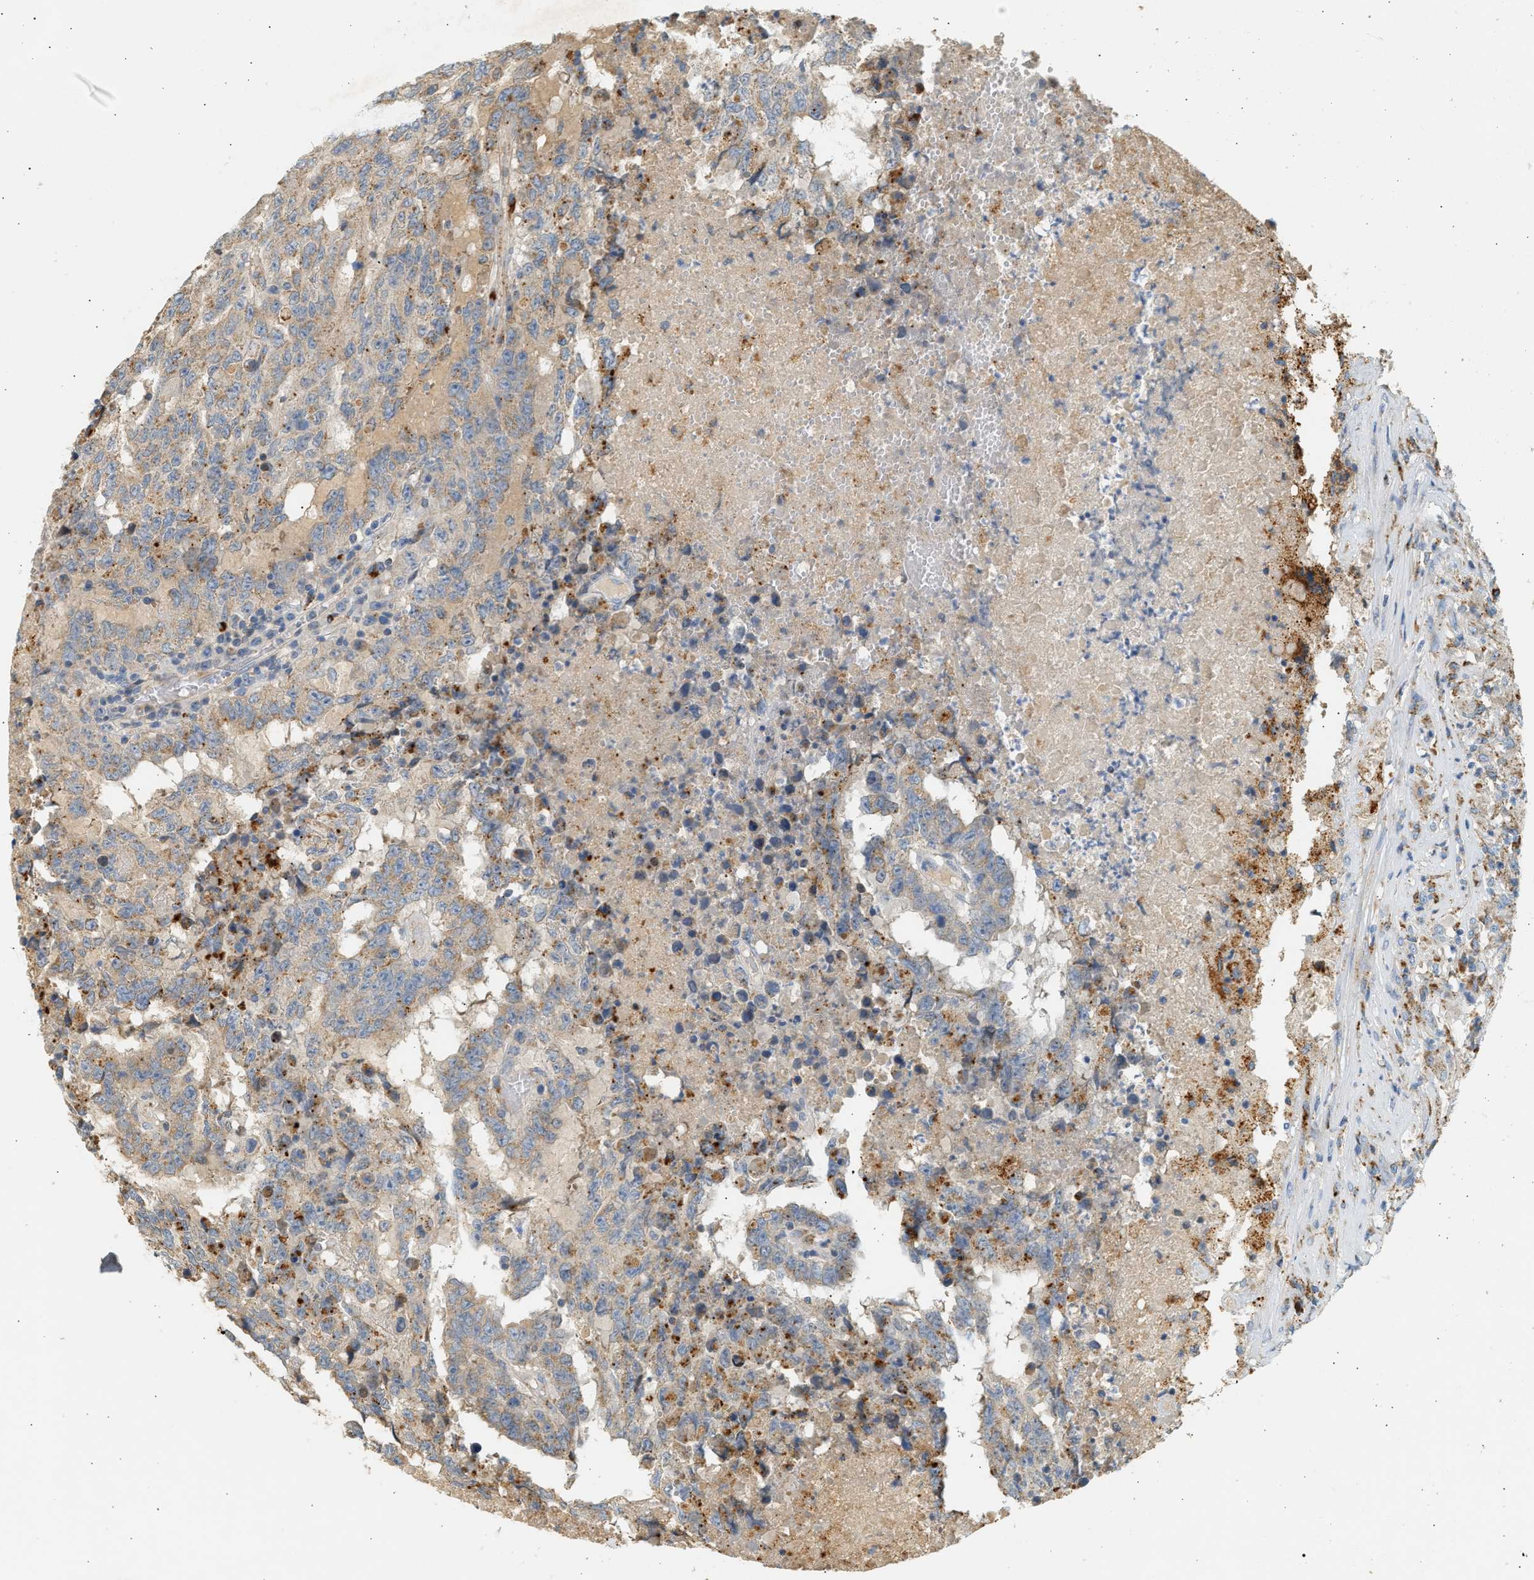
{"staining": {"intensity": "weak", "quantity": ">75%", "location": "cytoplasmic/membranous"}, "tissue": "testis cancer", "cell_type": "Tumor cells", "image_type": "cancer", "snomed": [{"axis": "morphology", "description": "Necrosis, NOS"}, {"axis": "morphology", "description": "Carcinoma, Embryonal, NOS"}, {"axis": "topography", "description": "Testis"}], "caption": "The histopathology image exhibits immunohistochemical staining of testis cancer. There is weak cytoplasmic/membranous positivity is identified in approximately >75% of tumor cells.", "gene": "ENTHD1", "patient": {"sex": "male", "age": 19}}